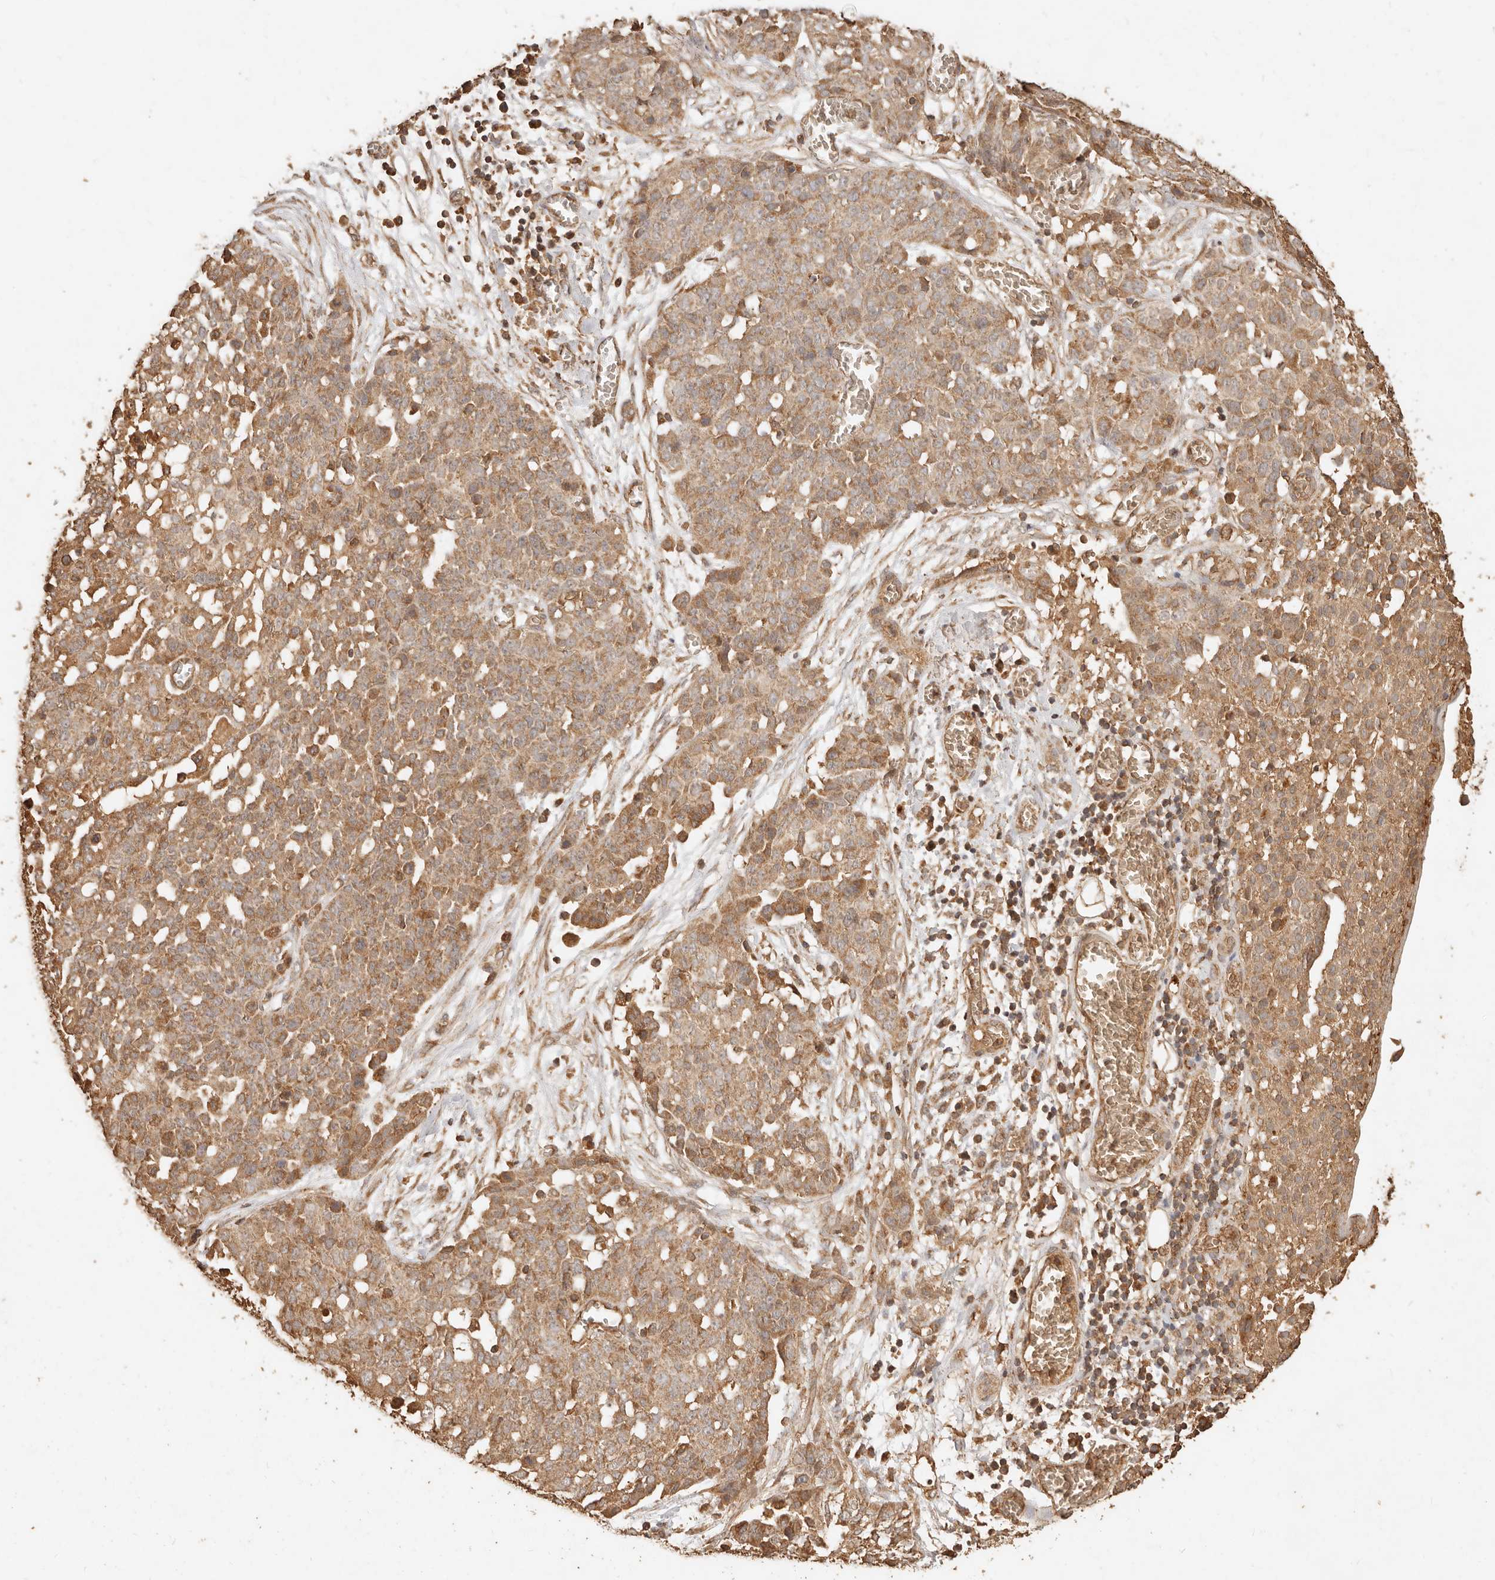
{"staining": {"intensity": "moderate", "quantity": ">75%", "location": "cytoplasmic/membranous"}, "tissue": "ovarian cancer", "cell_type": "Tumor cells", "image_type": "cancer", "snomed": [{"axis": "morphology", "description": "Cystadenocarcinoma, serous, NOS"}, {"axis": "topography", "description": "Soft tissue"}, {"axis": "topography", "description": "Ovary"}], "caption": "Ovarian serous cystadenocarcinoma was stained to show a protein in brown. There is medium levels of moderate cytoplasmic/membranous staining in approximately >75% of tumor cells.", "gene": "FAM180B", "patient": {"sex": "female", "age": 57}}